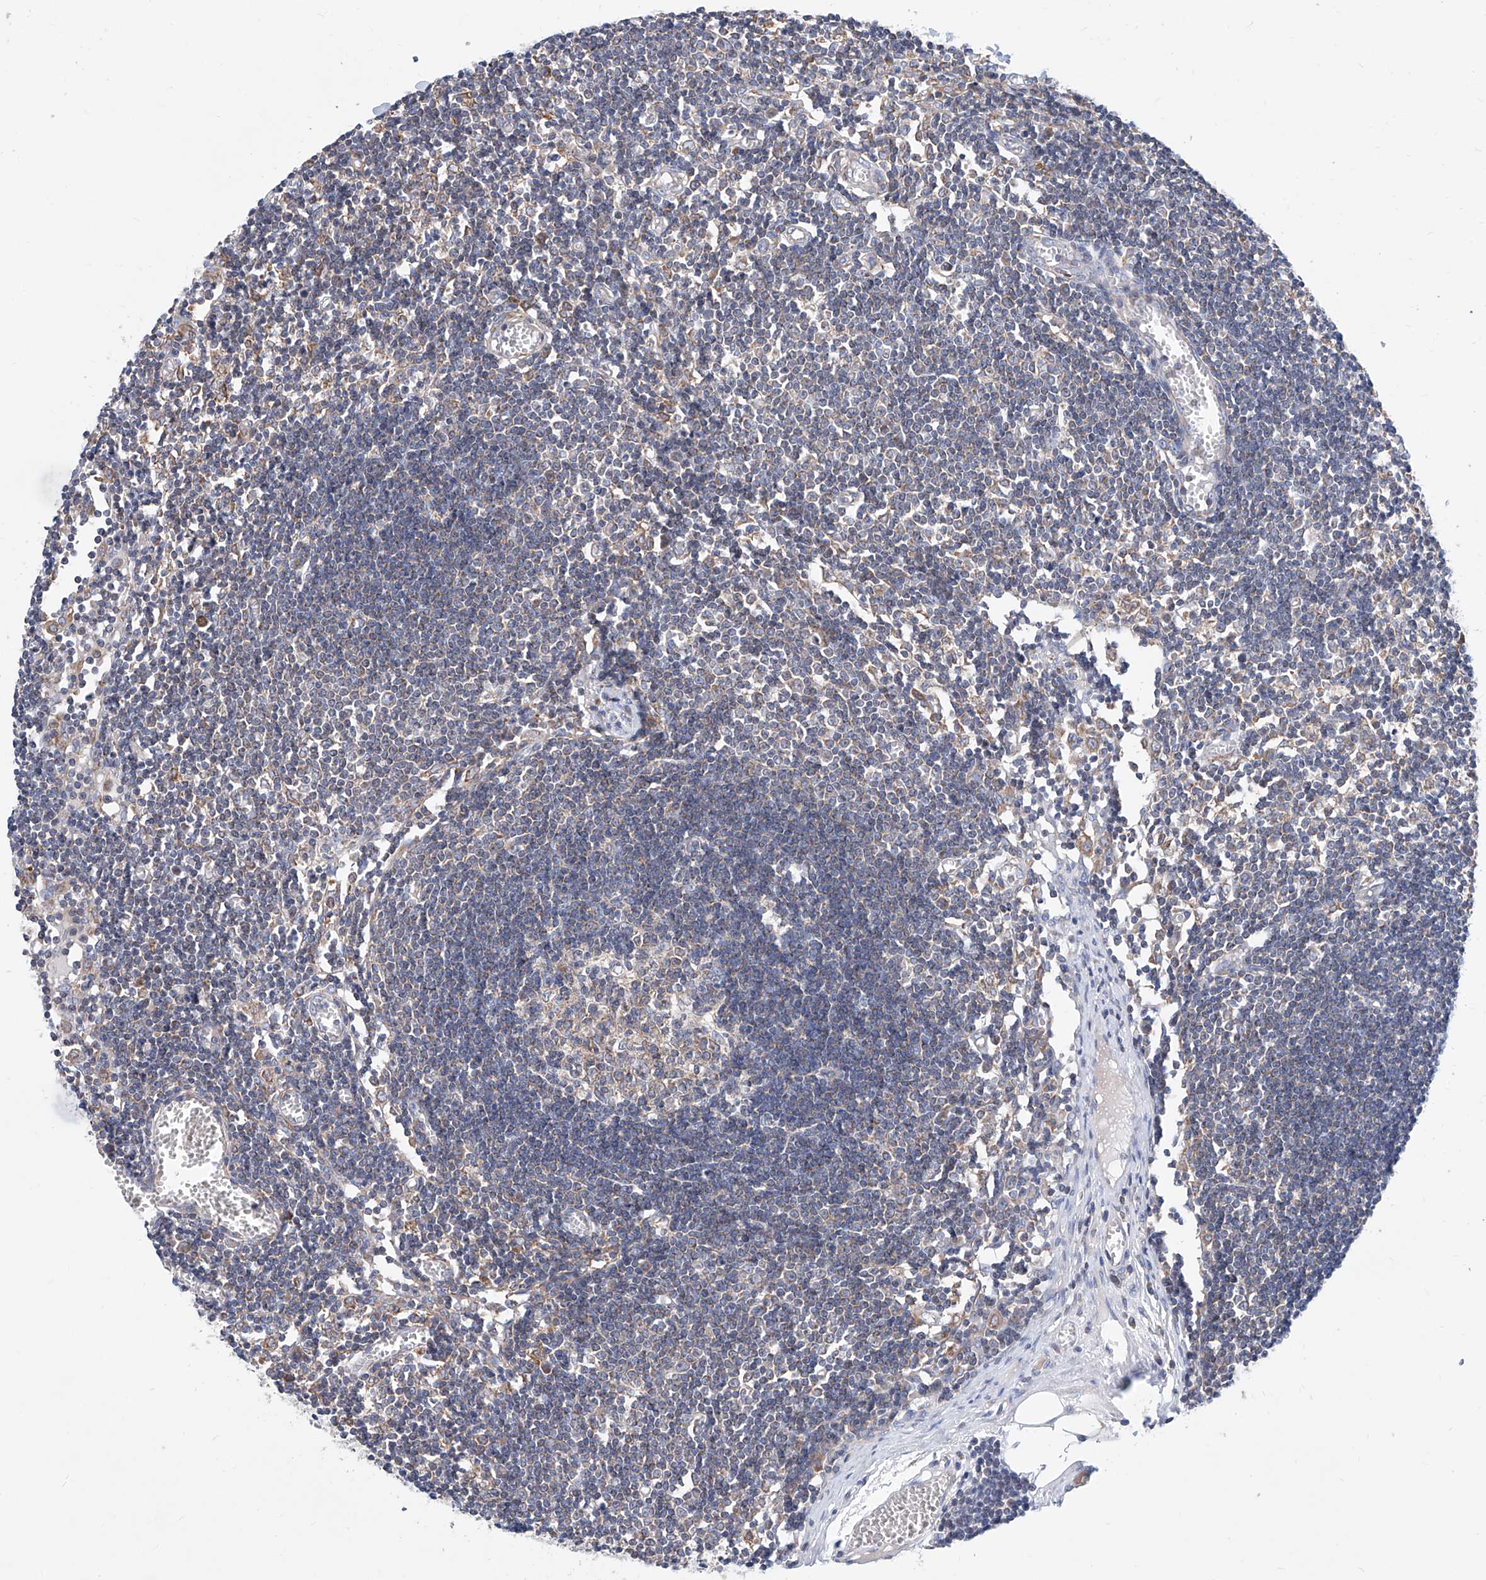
{"staining": {"intensity": "weak", "quantity": "25%-75%", "location": "cytoplasmic/membranous"}, "tissue": "lymph node", "cell_type": "Germinal center cells", "image_type": "normal", "snomed": [{"axis": "morphology", "description": "Normal tissue, NOS"}, {"axis": "topography", "description": "Lymph node"}], "caption": "Germinal center cells exhibit low levels of weak cytoplasmic/membranous staining in about 25%-75% of cells in normal human lymph node.", "gene": "MAD2L1", "patient": {"sex": "female", "age": 11}}